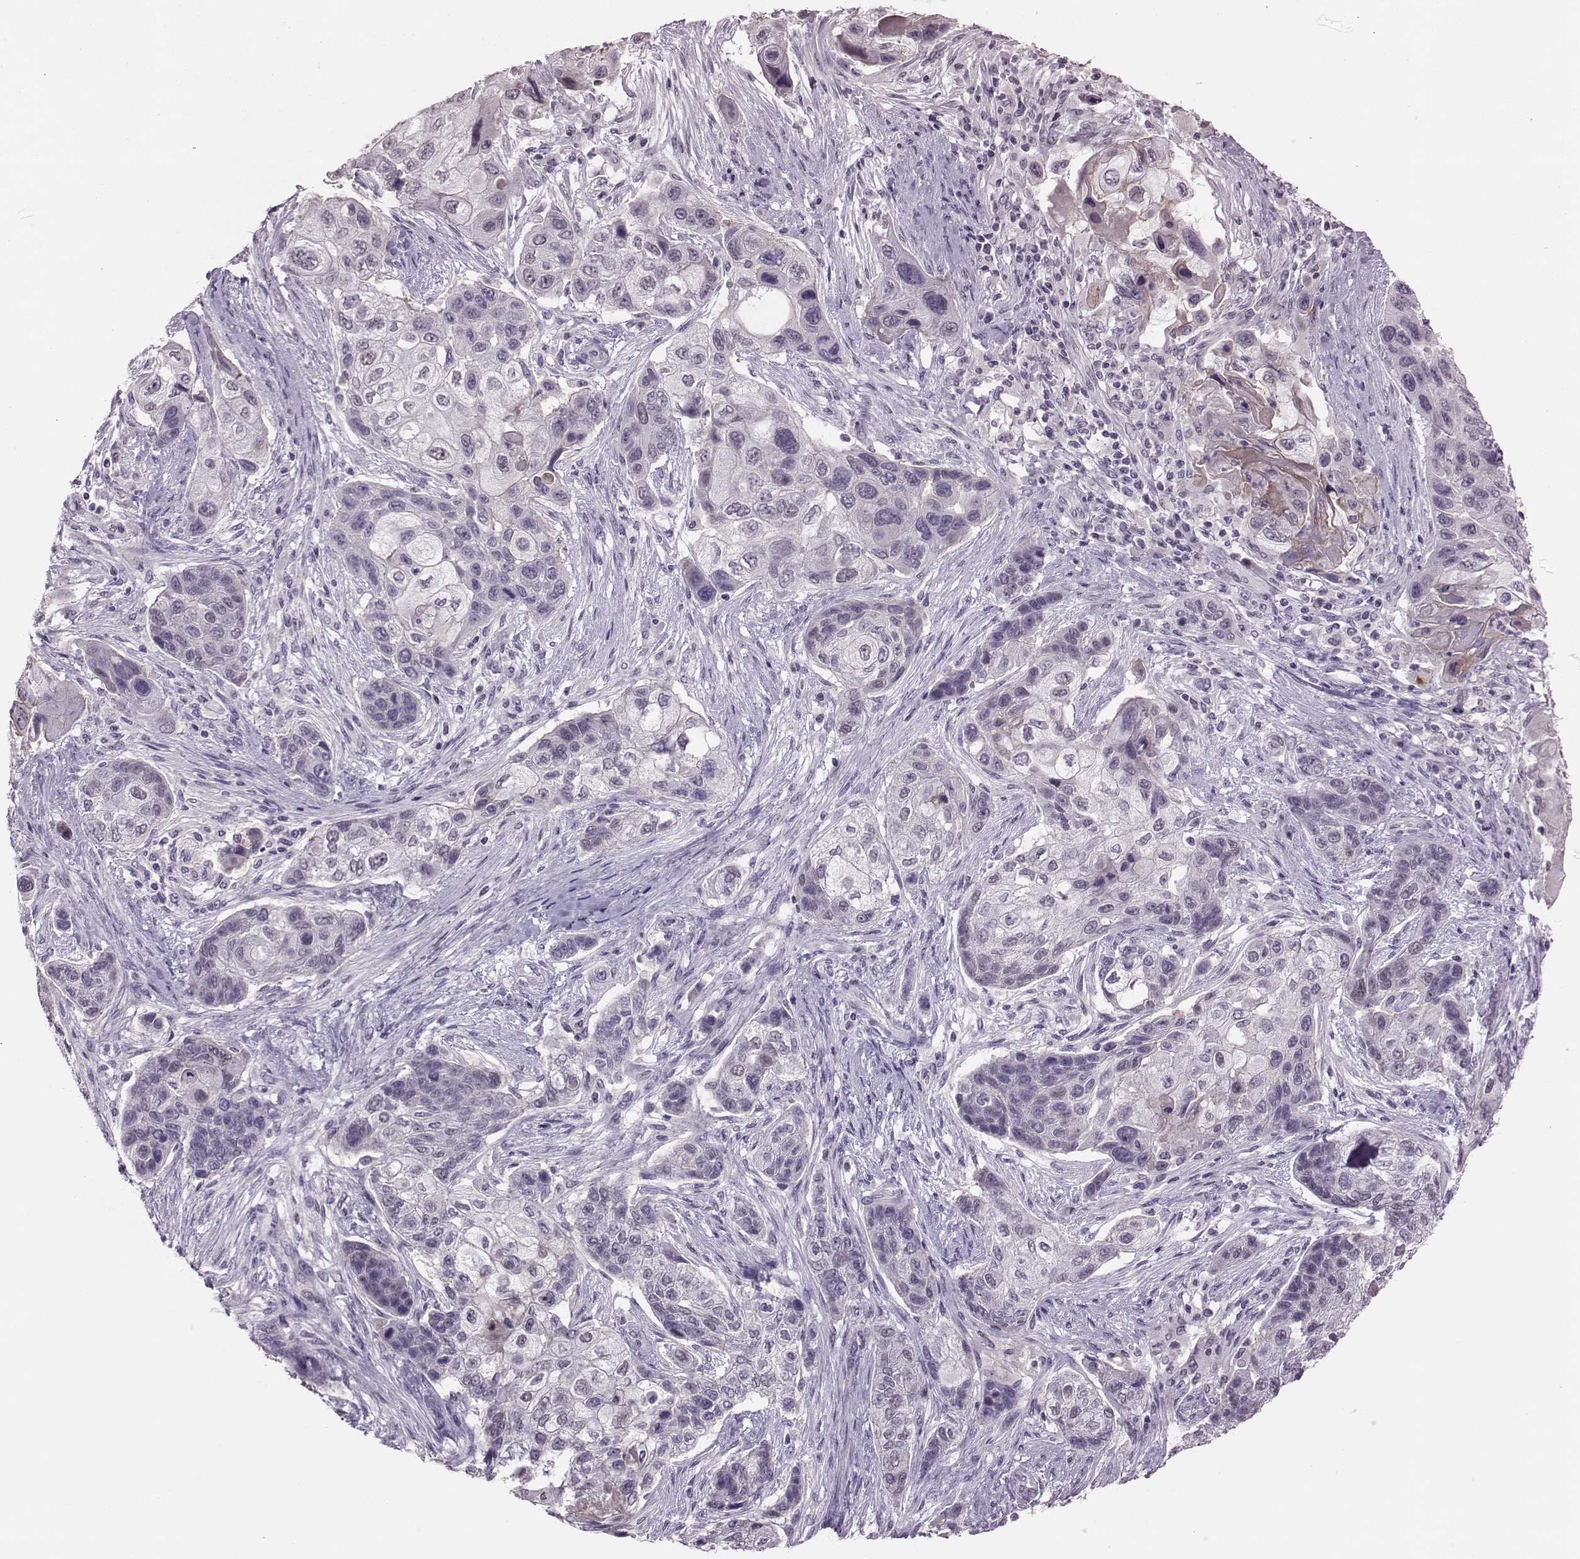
{"staining": {"intensity": "weak", "quantity": "<25%", "location": "cytoplasmic/membranous"}, "tissue": "lung cancer", "cell_type": "Tumor cells", "image_type": "cancer", "snomed": [{"axis": "morphology", "description": "Squamous cell carcinoma, NOS"}, {"axis": "topography", "description": "Lung"}], "caption": "IHC histopathology image of squamous cell carcinoma (lung) stained for a protein (brown), which displays no staining in tumor cells.", "gene": "DNAAF1", "patient": {"sex": "male", "age": 69}}